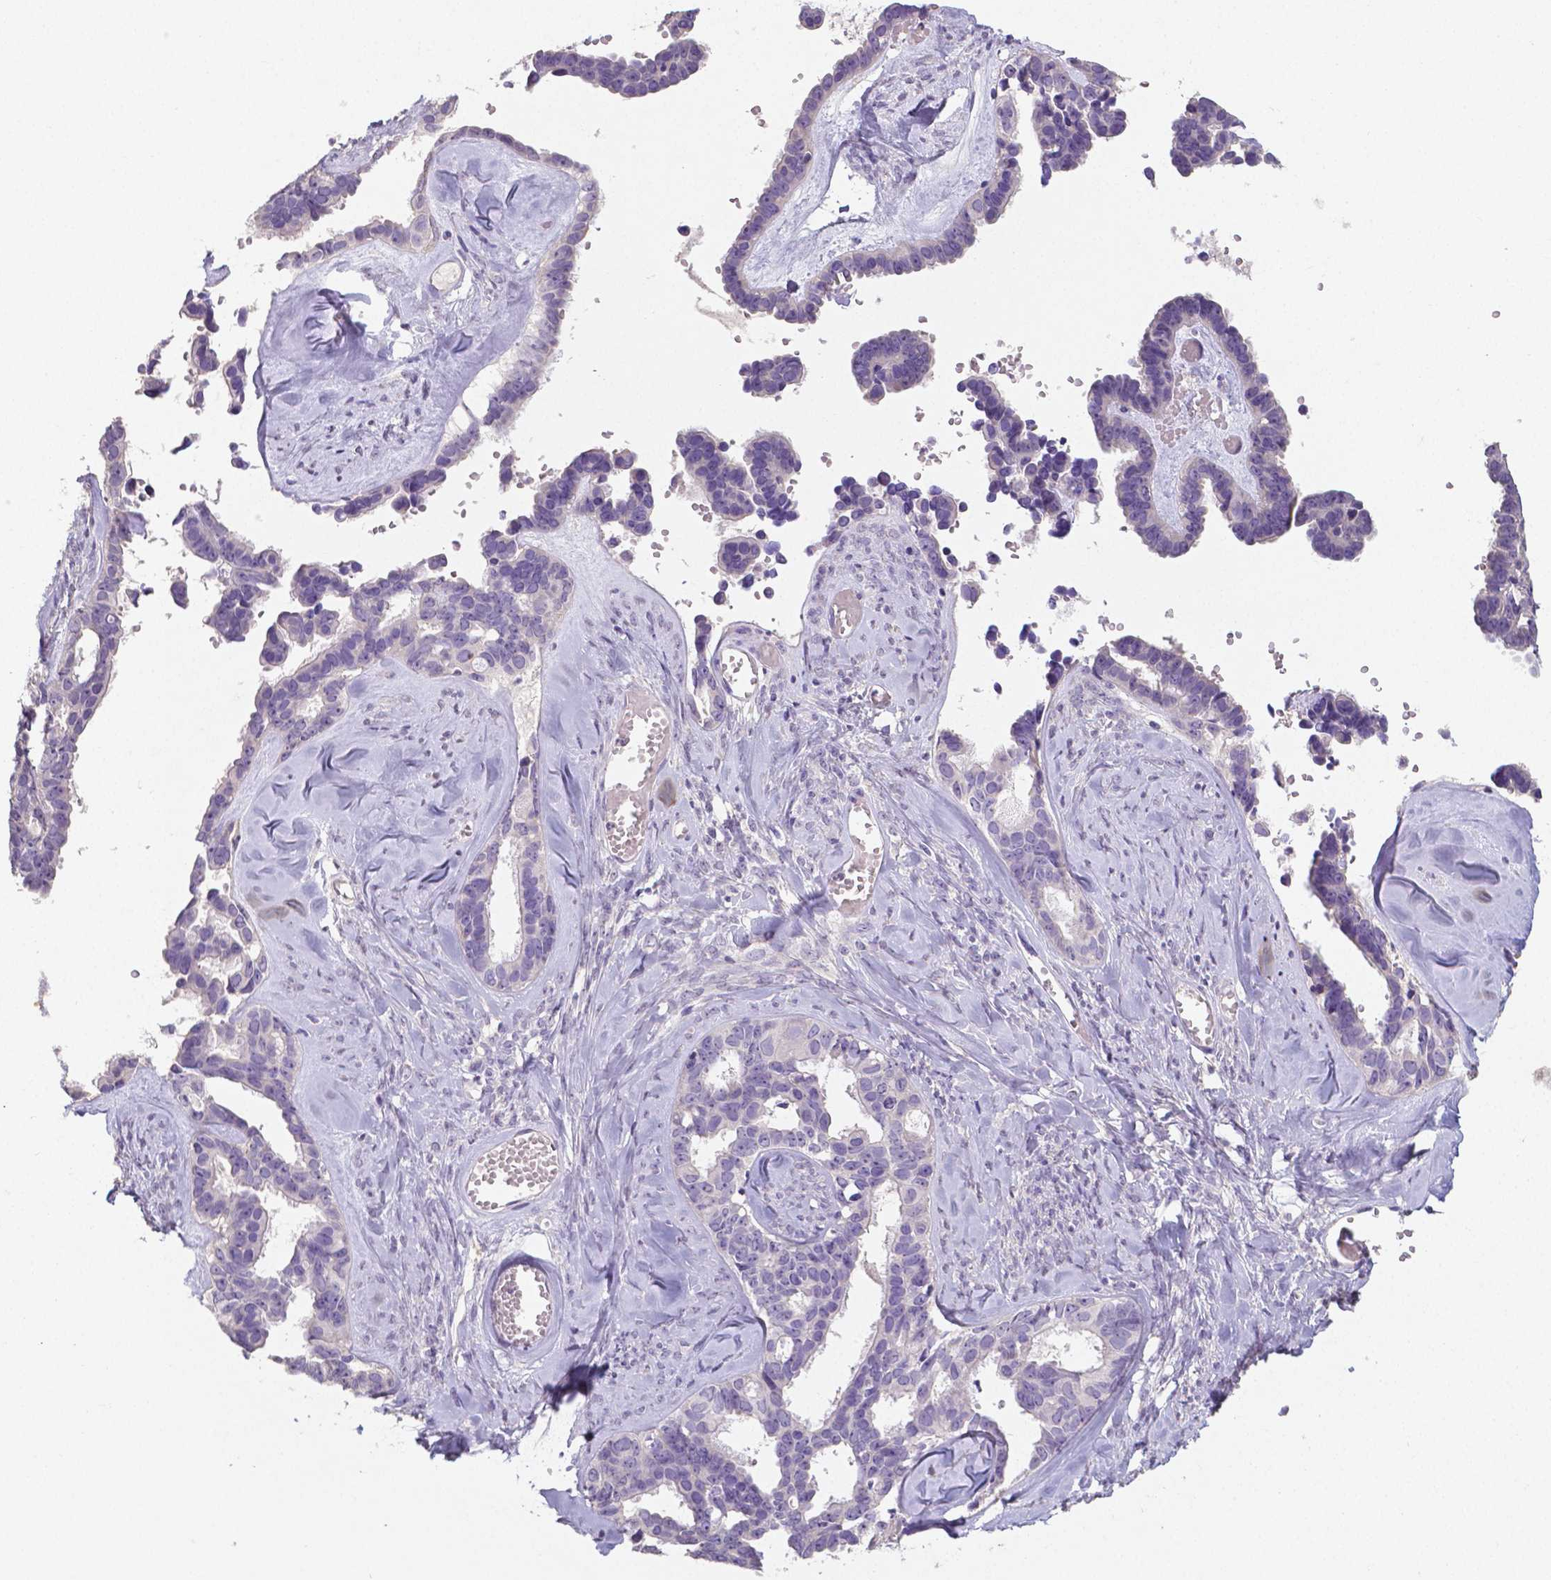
{"staining": {"intensity": "negative", "quantity": "none", "location": "none"}, "tissue": "ovarian cancer", "cell_type": "Tumor cells", "image_type": "cancer", "snomed": [{"axis": "morphology", "description": "Cystadenocarcinoma, serous, NOS"}, {"axis": "topography", "description": "Ovary"}], "caption": "The IHC micrograph has no significant expression in tumor cells of ovarian cancer tissue. The staining was performed using DAB (3,3'-diaminobenzidine) to visualize the protein expression in brown, while the nuclei were stained in blue with hematoxylin (Magnification: 20x).", "gene": "CRMP1", "patient": {"sex": "female", "age": 69}}